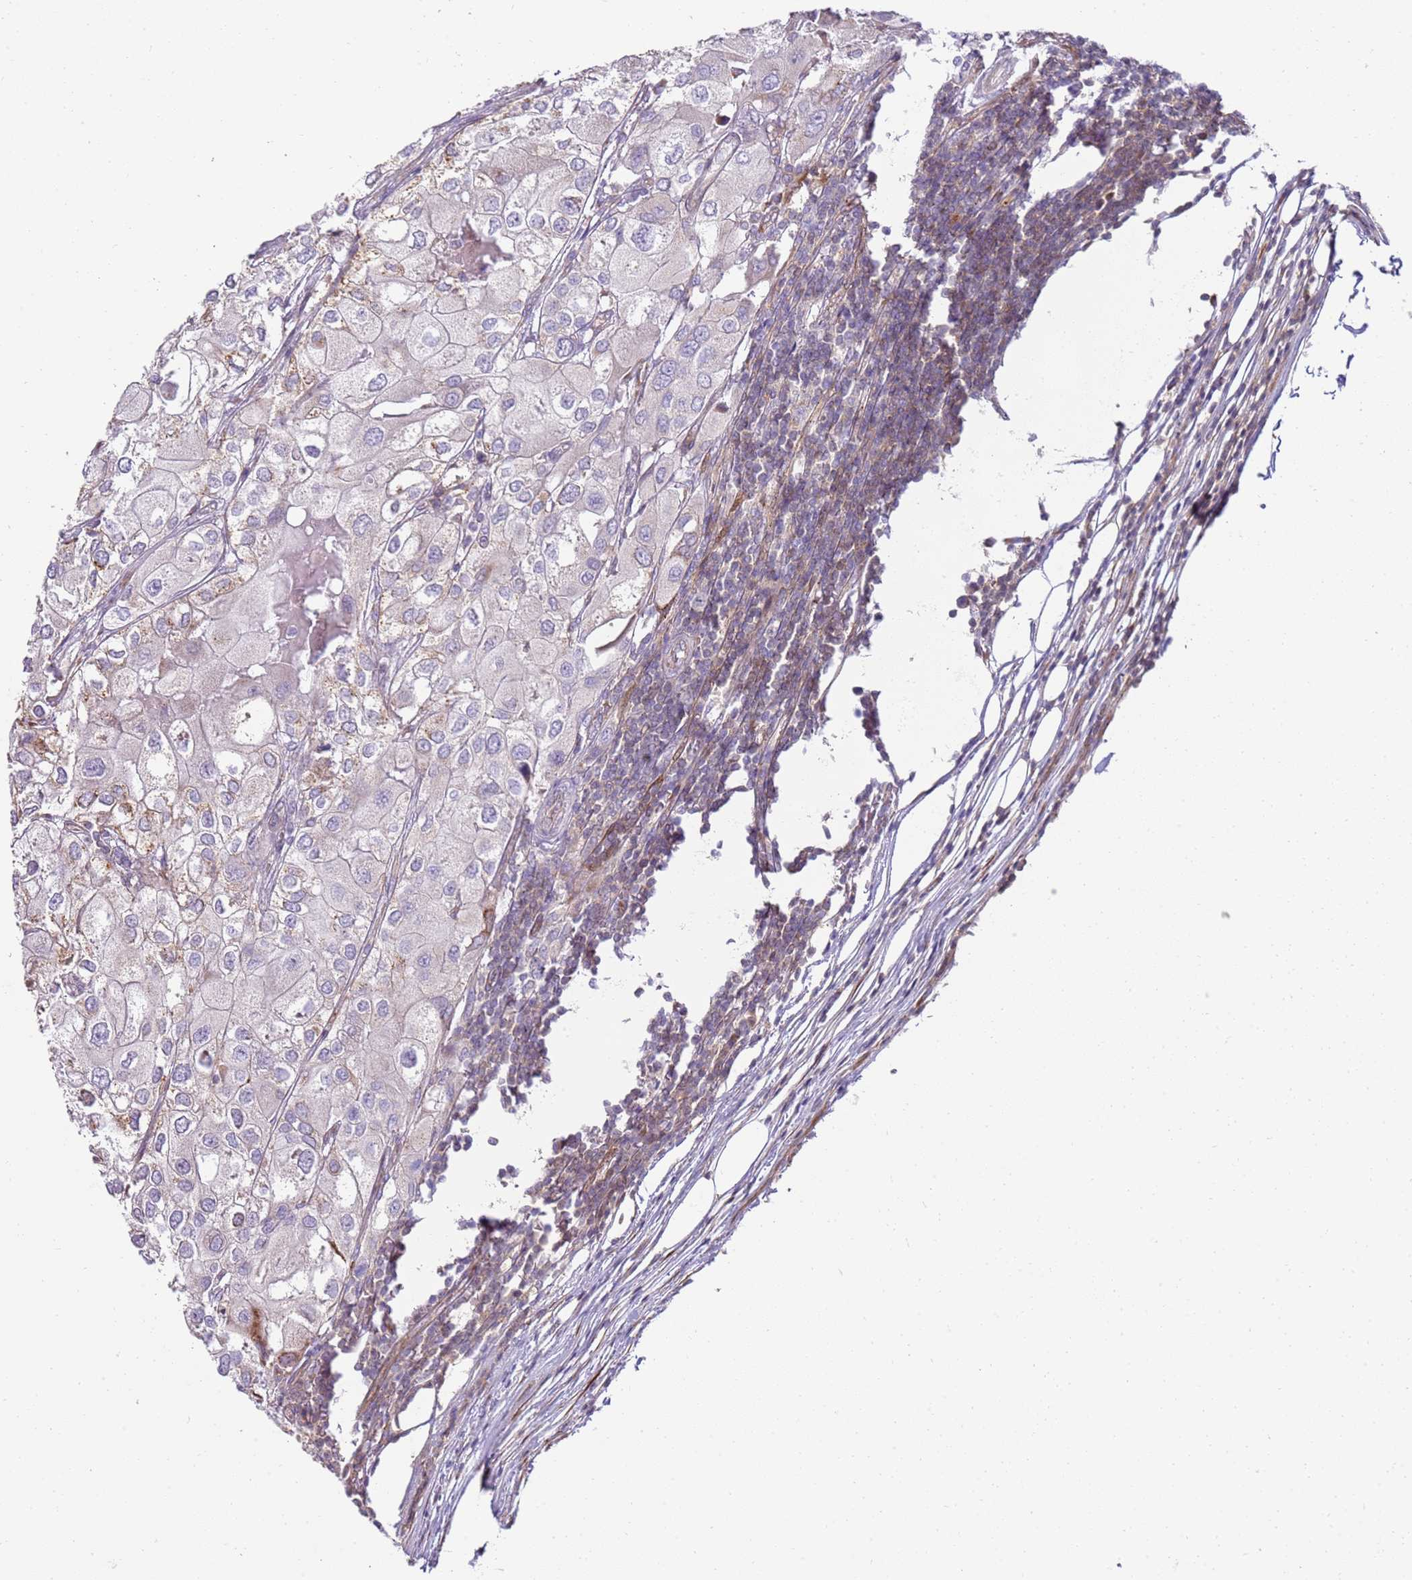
{"staining": {"intensity": "negative", "quantity": "none", "location": "none"}, "tissue": "urothelial cancer", "cell_type": "Tumor cells", "image_type": "cancer", "snomed": [{"axis": "morphology", "description": "Urothelial carcinoma, High grade"}, {"axis": "topography", "description": "Urinary bladder"}], "caption": "Human urothelial cancer stained for a protein using immunohistochemistry reveals no positivity in tumor cells.", "gene": "GRAP", "patient": {"sex": "male", "age": 64}}